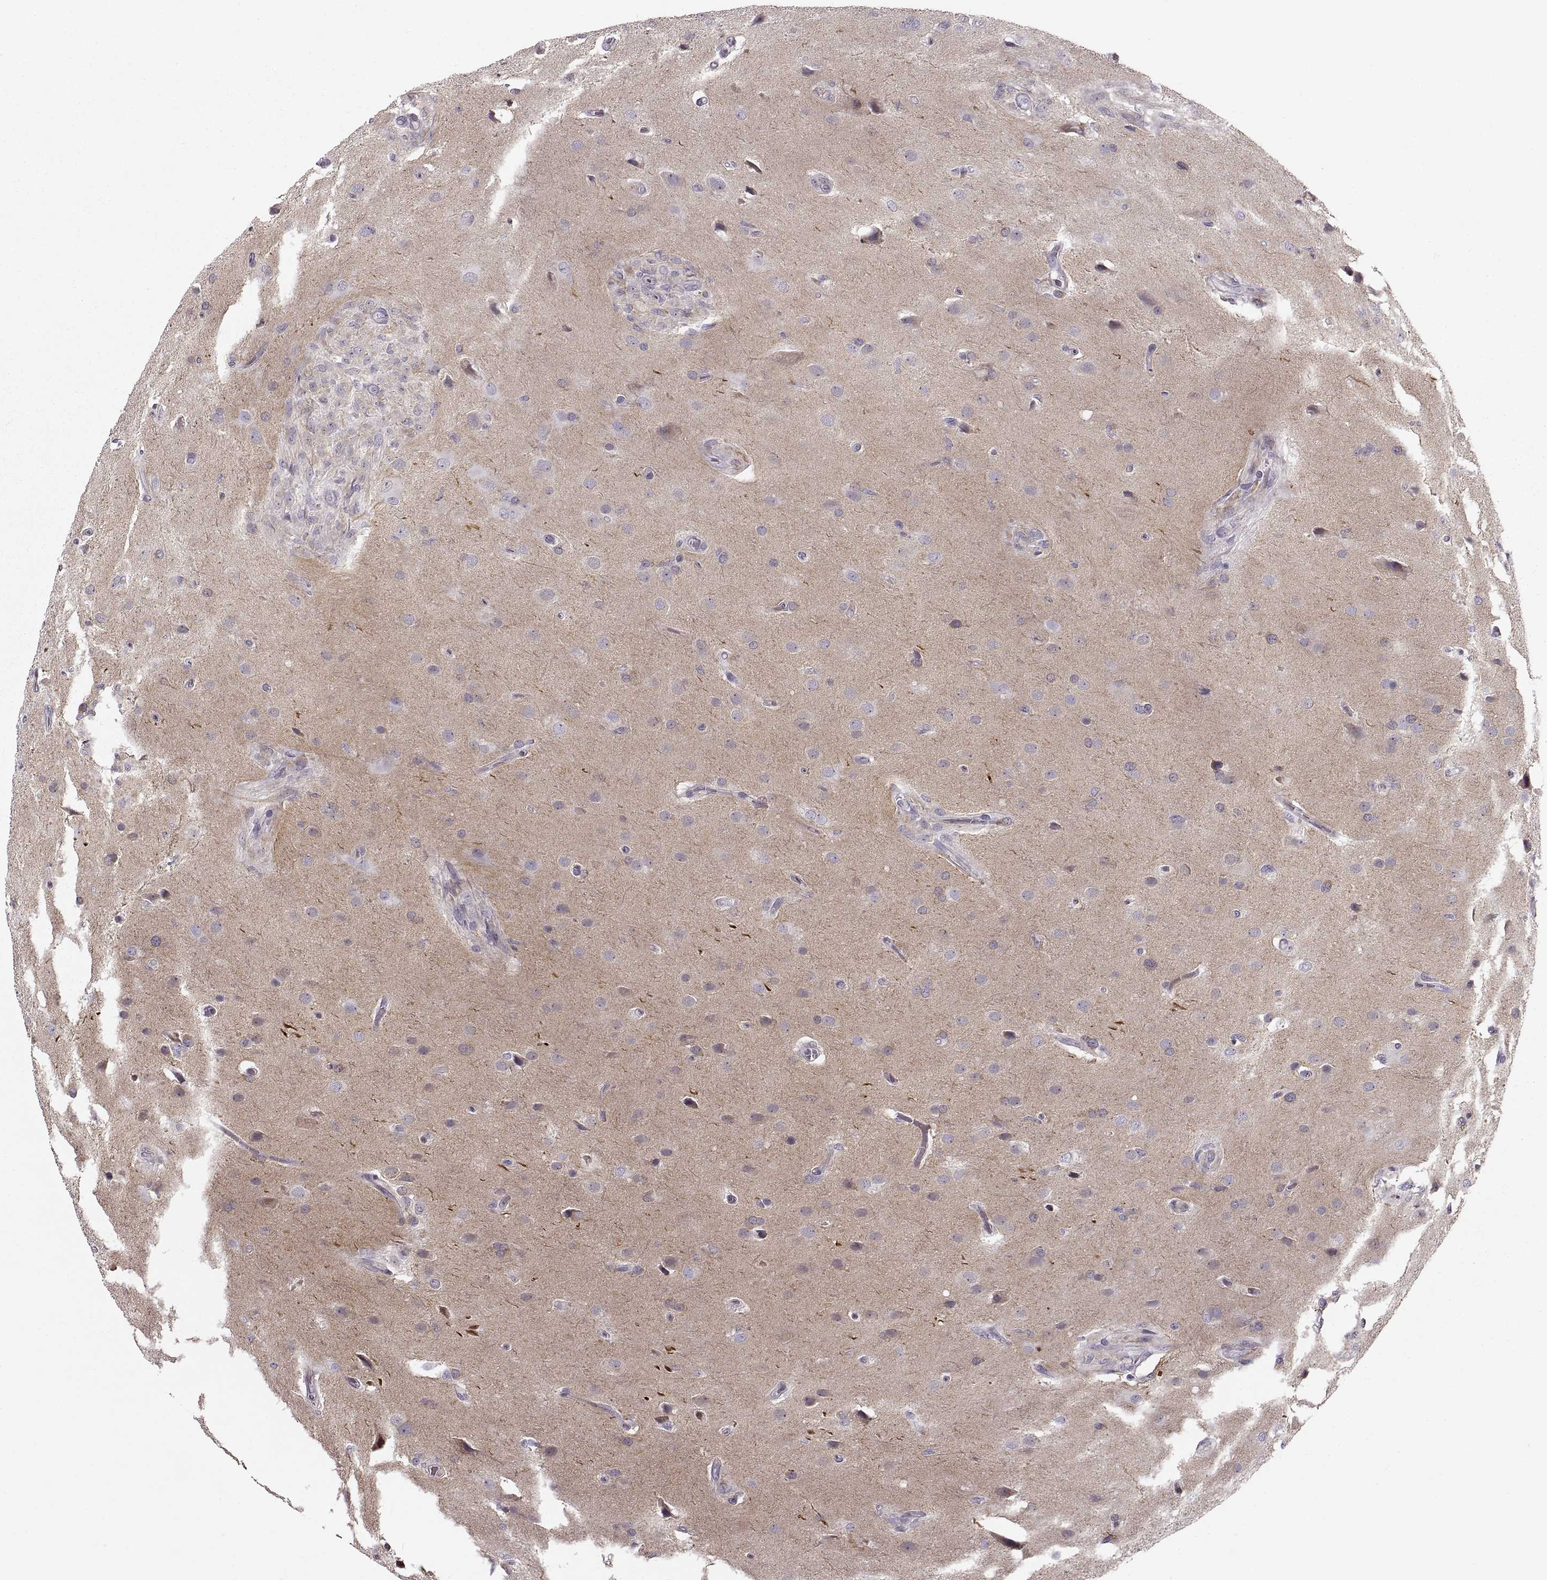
{"staining": {"intensity": "negative", "quantity": "none", "location": "none"}, "tissue": "glioma", "cell_type": "Tumor cells", "image_type": "cancer", "snomed": [{"axis": "morphology", "description": "Glioma, malignant, High grade"}, {"axis": "topography", "description": "Brain"}], "caption": "Tumor cells show no significant protein positivity in glioma.", "gene": "CNTN1", "patient": {"sex": "male", "age": 68}}